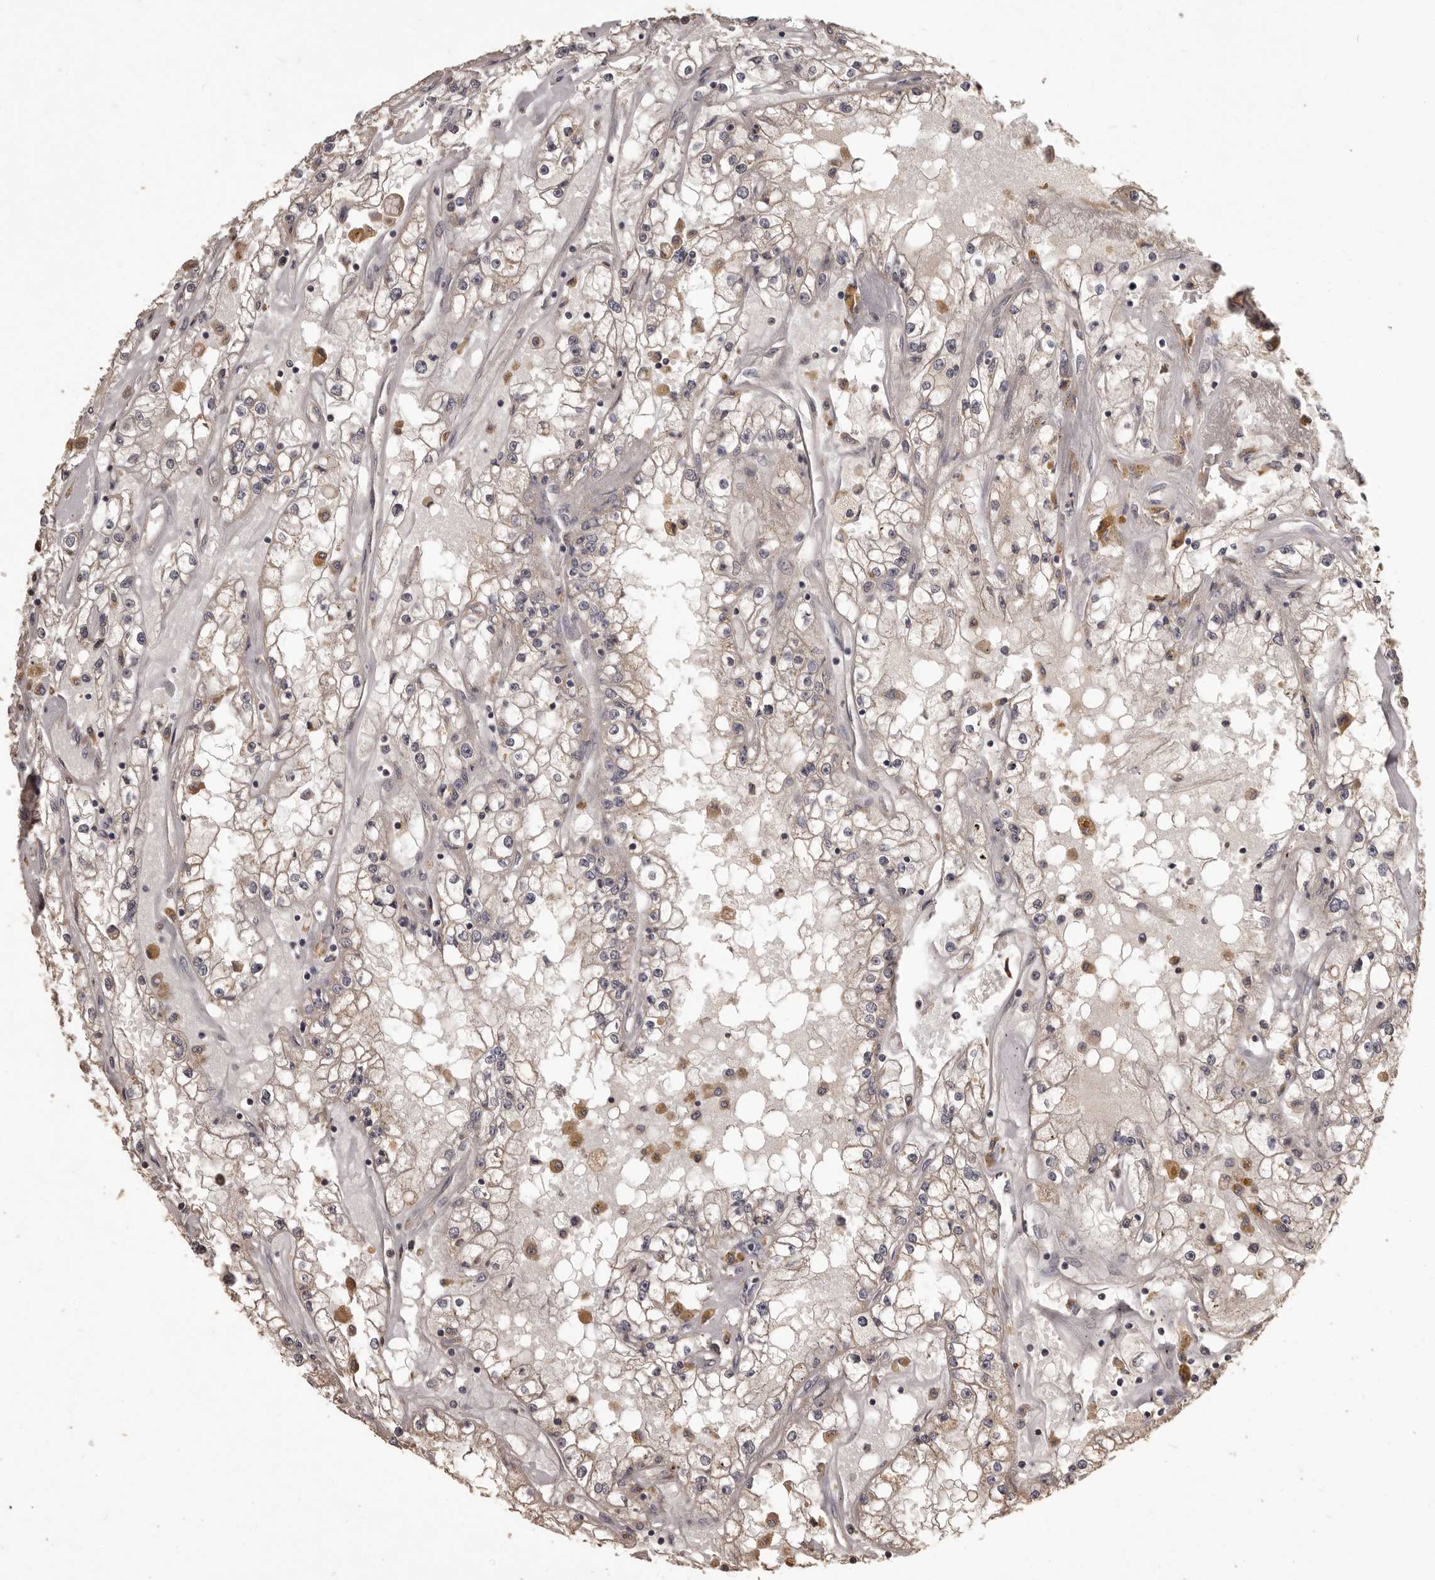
{"staining": {"intensity": "weak", "quantity": "<25%", "location": "cytoplasmic/membranous"}, "tissue": "renal cancer", "cell_type": "Tumor cells", "image_type": "cancer", "snomed": [{"axis": "morphology", "description": "Adenocarcinoma, NOS"}, {"axis": "topography", "description": "Kidney"}], "caption": "Renal cancer (adenocarcinoma) stained for a protein using immunohistochemistry (IHC) shows no positivity tumor cells.", "gene": "MGAT5", "patient": {"sex": "male", "age": 56}}